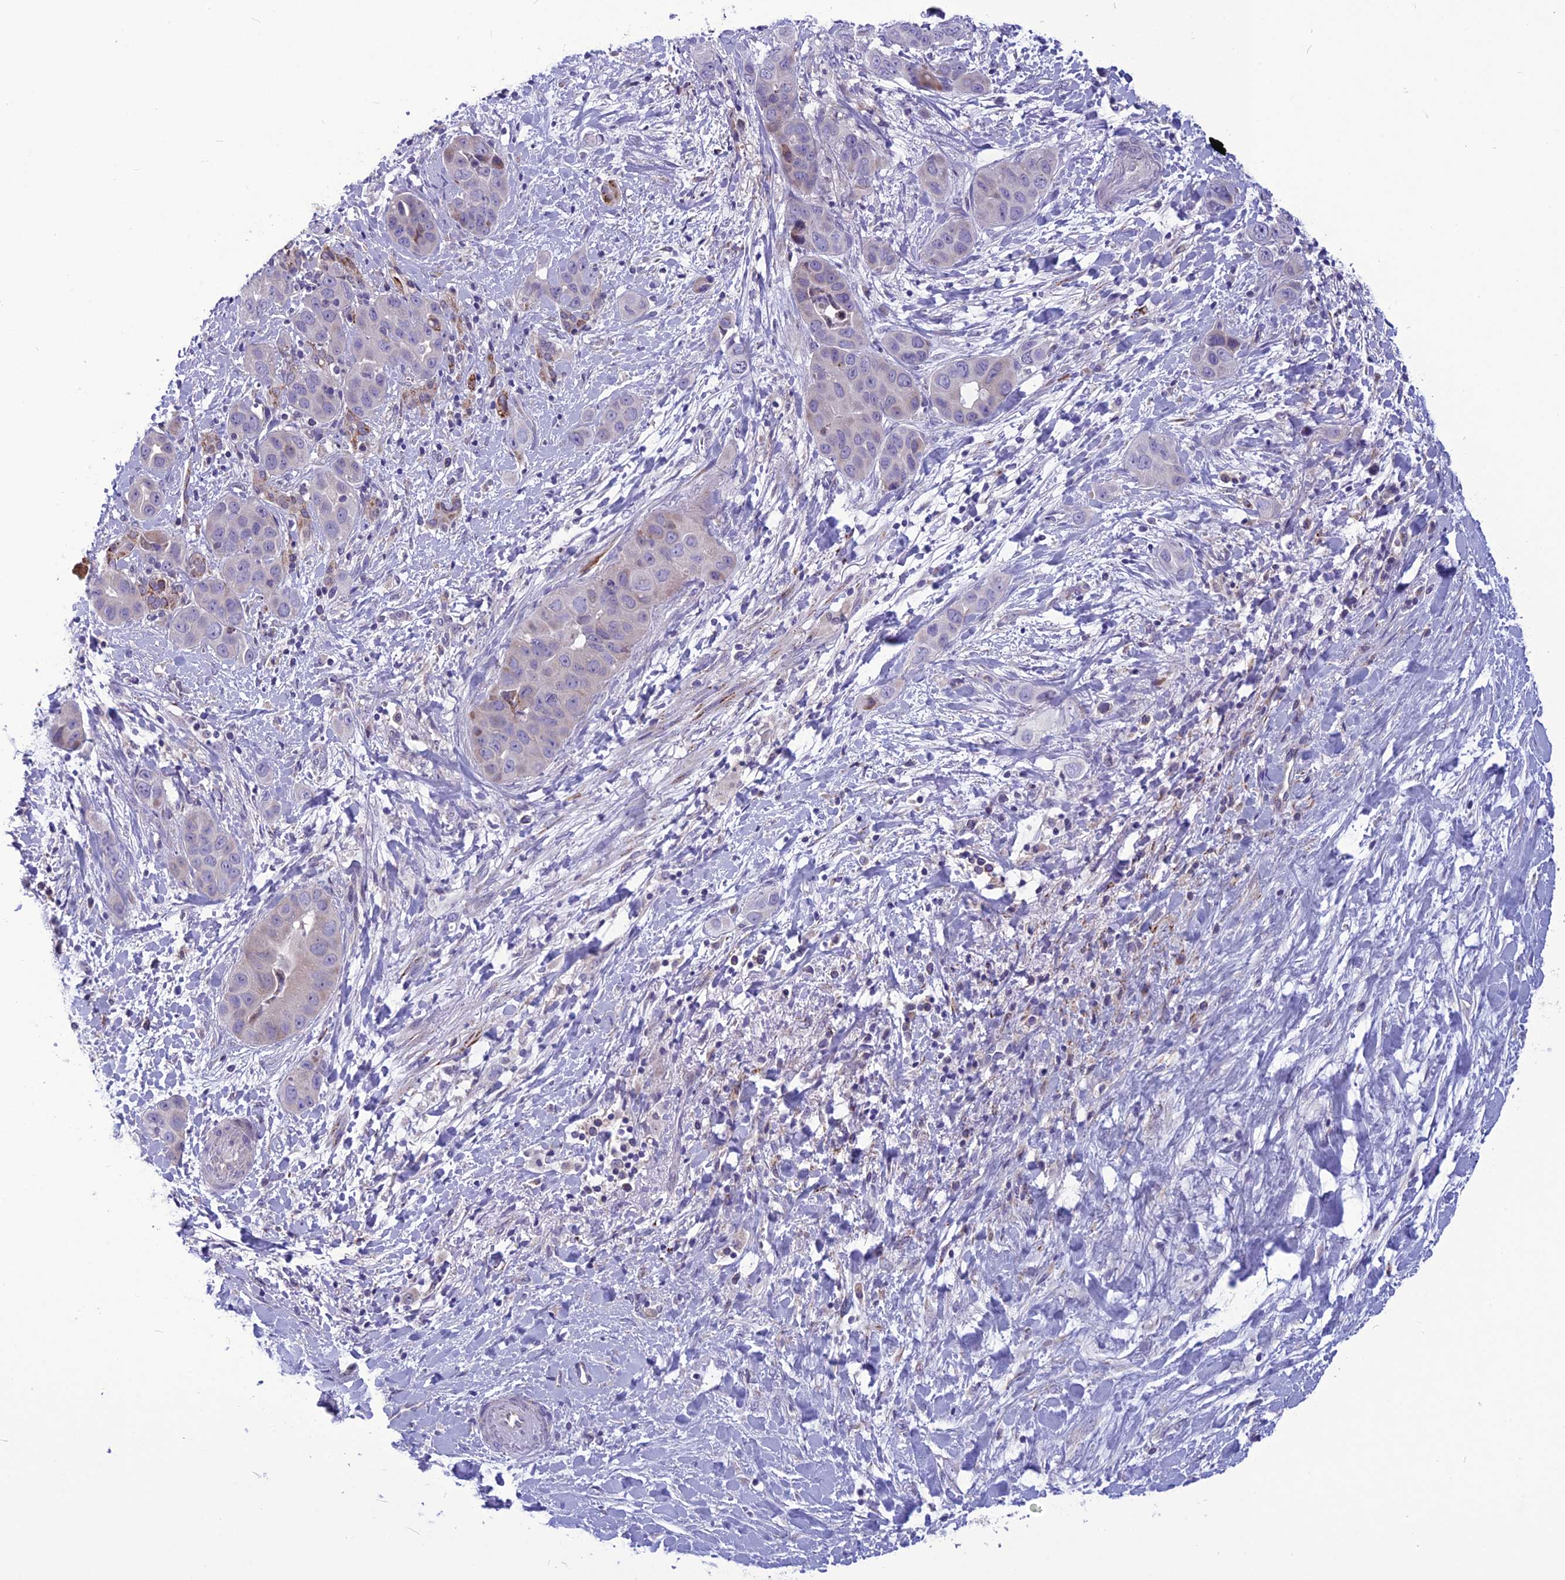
{"staining": {"intensity": "negative", "quantity": "none", "location": "none"}, "tissue": "liver cancer", "cell_type": "Tumor cells", "image_type": "cancer", "snomed": [{"axis": "morphology", "description": "Cholangiocarcinoma"}, {"axis": "topography", "description": "Liver"}], "caption": "An image of human cholangiocarcinoma (liver) is negative for staining in tumor cells.", "gene": "PSMF1", "patient": {"sex": "female", "age": 52}}